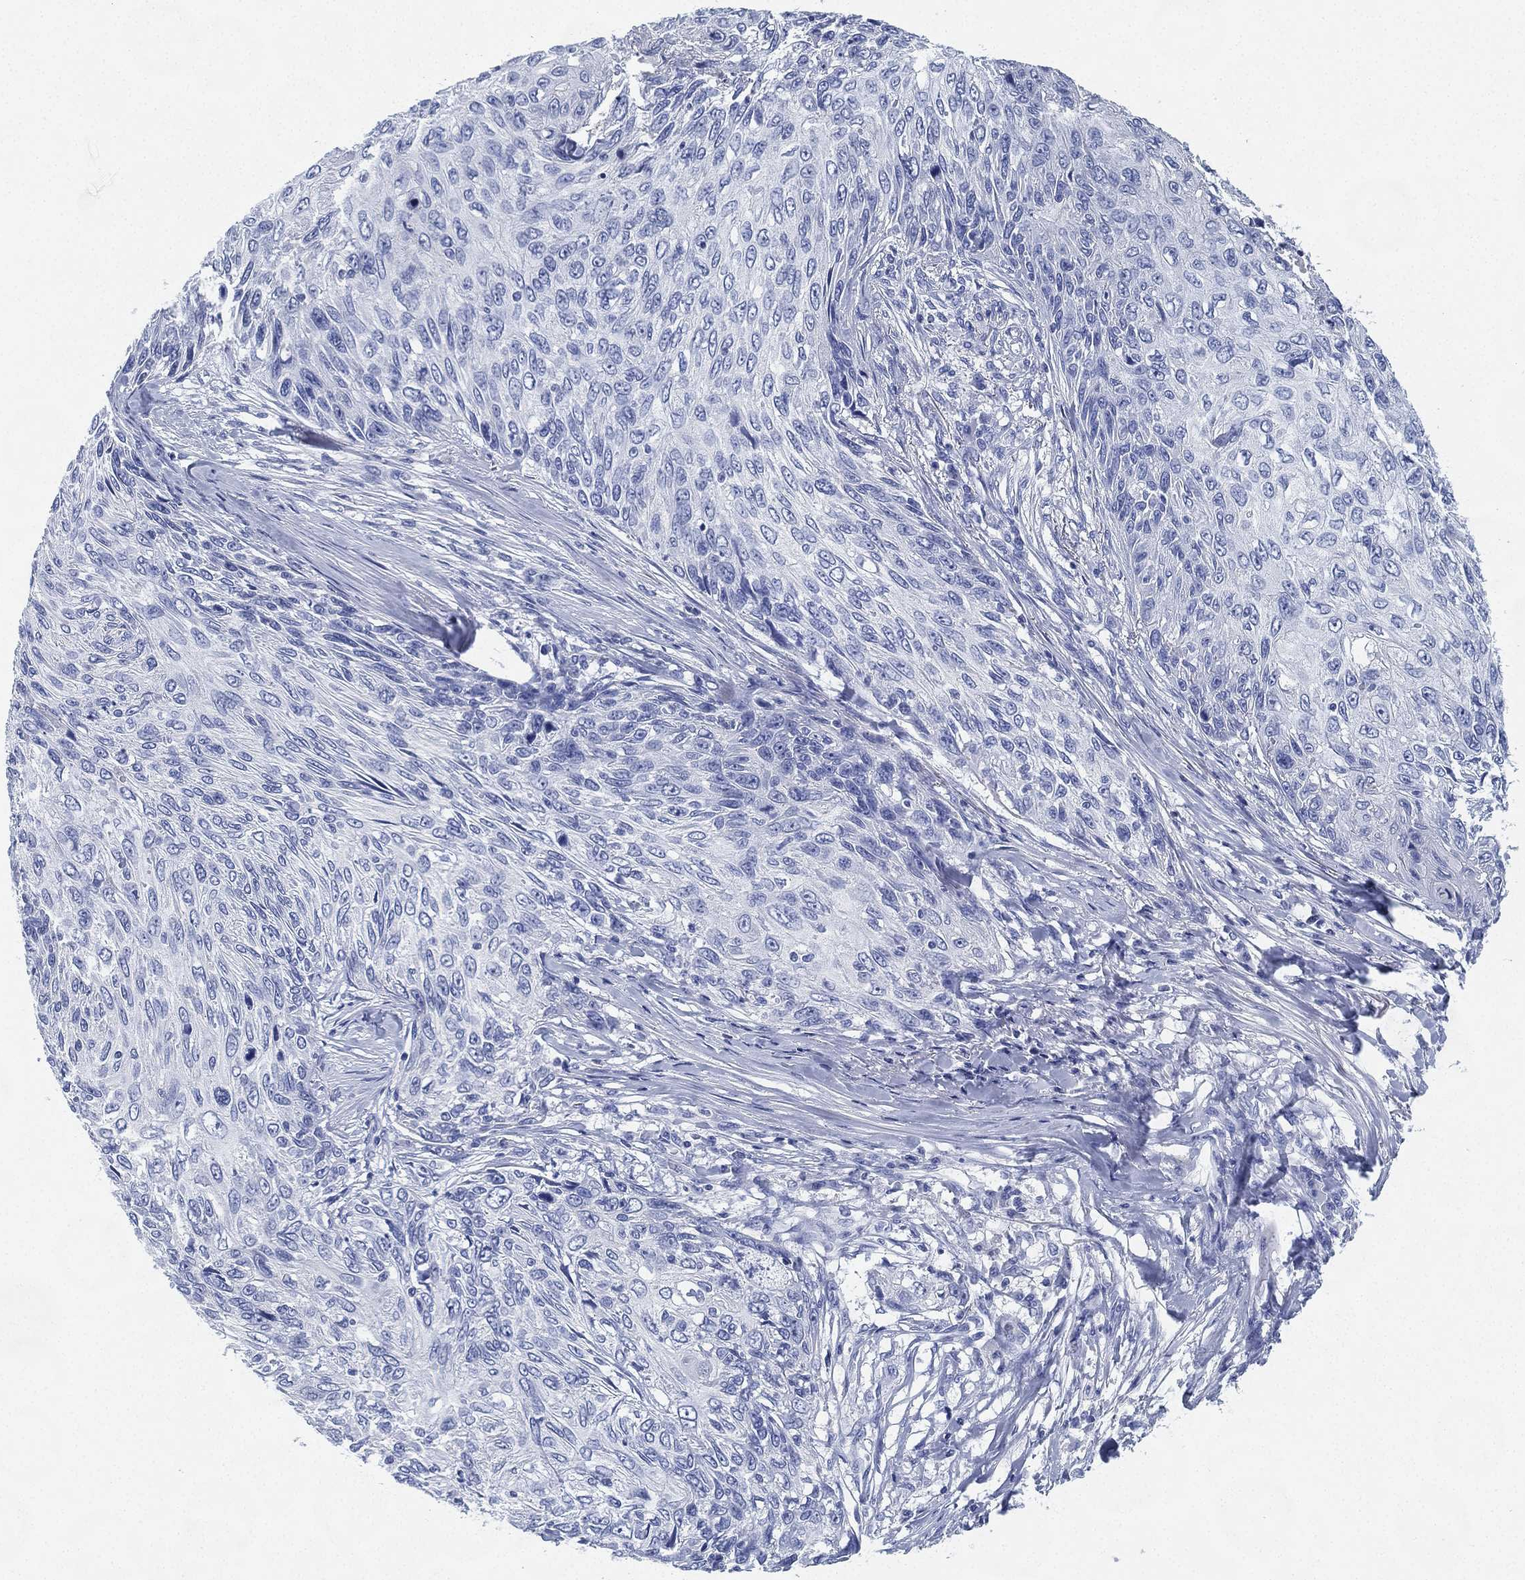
{"staining": {"intensity": "negative", "quantity": "none", "location": "none"}, "tissue": "skin cancer", "cell_type": "Tumor cells", "image_type": "cancer", "snomed": [{"axis": "morphology", "description": "Squamous cell carcinoma, NOS"}, {"axis": "topography", "description": "Skin"}], "caption": "Immunohistochemistry image of neoplastic tissue: skin squamous cell carcinoma stained with DAB (3,3'-diaminobenzidine) displays no significant protein positivity in tumor cells.", "gene": "DEFB121", "patient": {"sex": "male", "age": 92}}